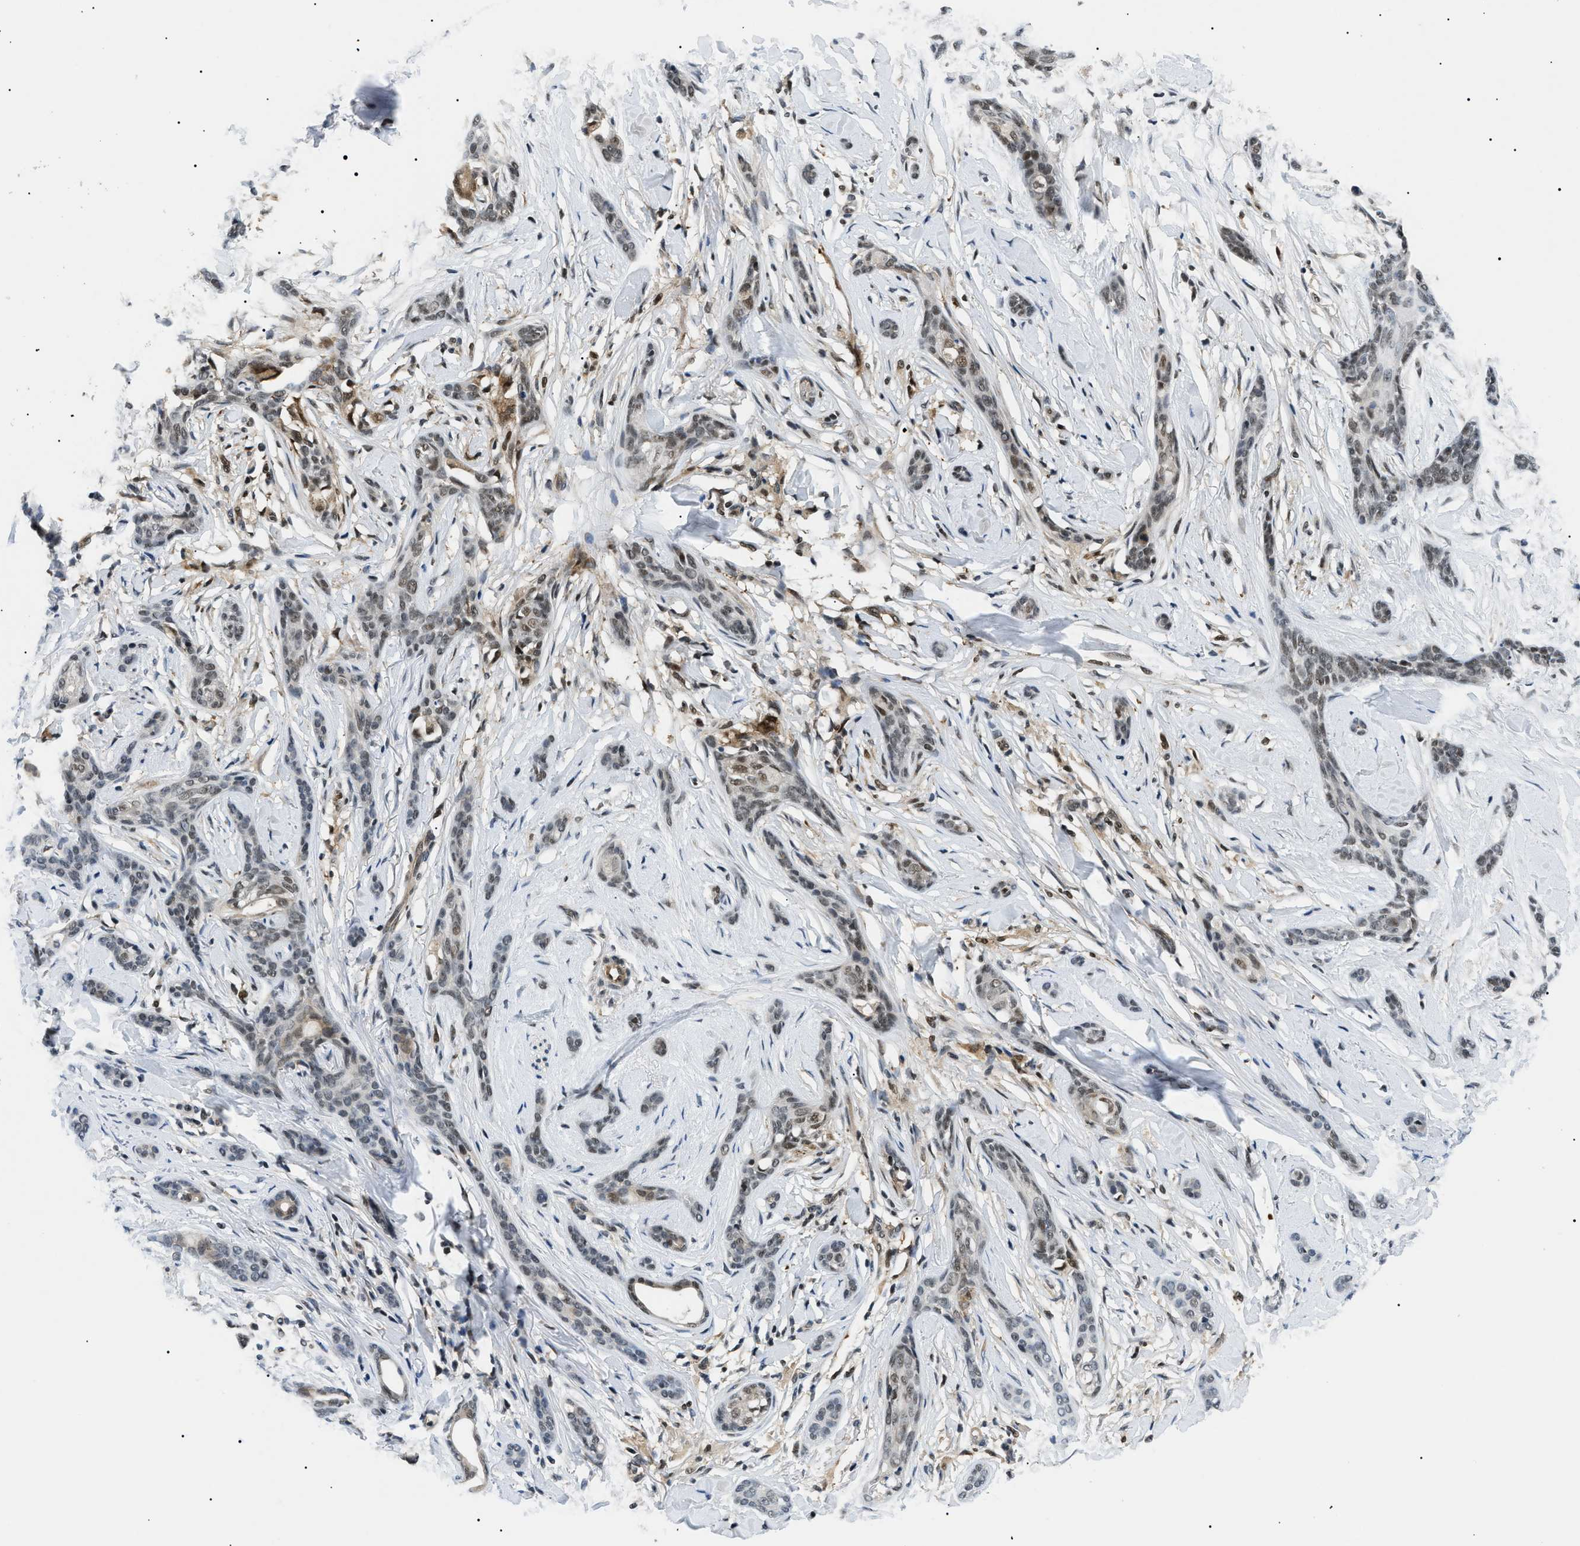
{"staining": {"intensity": "weak", "quantity": "25%-75%", "location": "nuclear"}, "tissue": "skin cancer", "cell_type": "Tumor cells", "image_type": "cancer", "snomed": [{"axis": "morphology", "description": "Basal cell carcinoma"}, {"axis": "morphology", "description": "Adnexal tumor, benign"}, {"axis": "topography", "description": "Skin"}], "caption": "High-power microscopy captured an immunohistochemistry histopathology image of basal cell carcinoma (skin), revealing weak nuclear positivity in about 25%-75% of tumor cells.", "gene": "RBM15", "patient": {"sex": "female", "age": 42}}